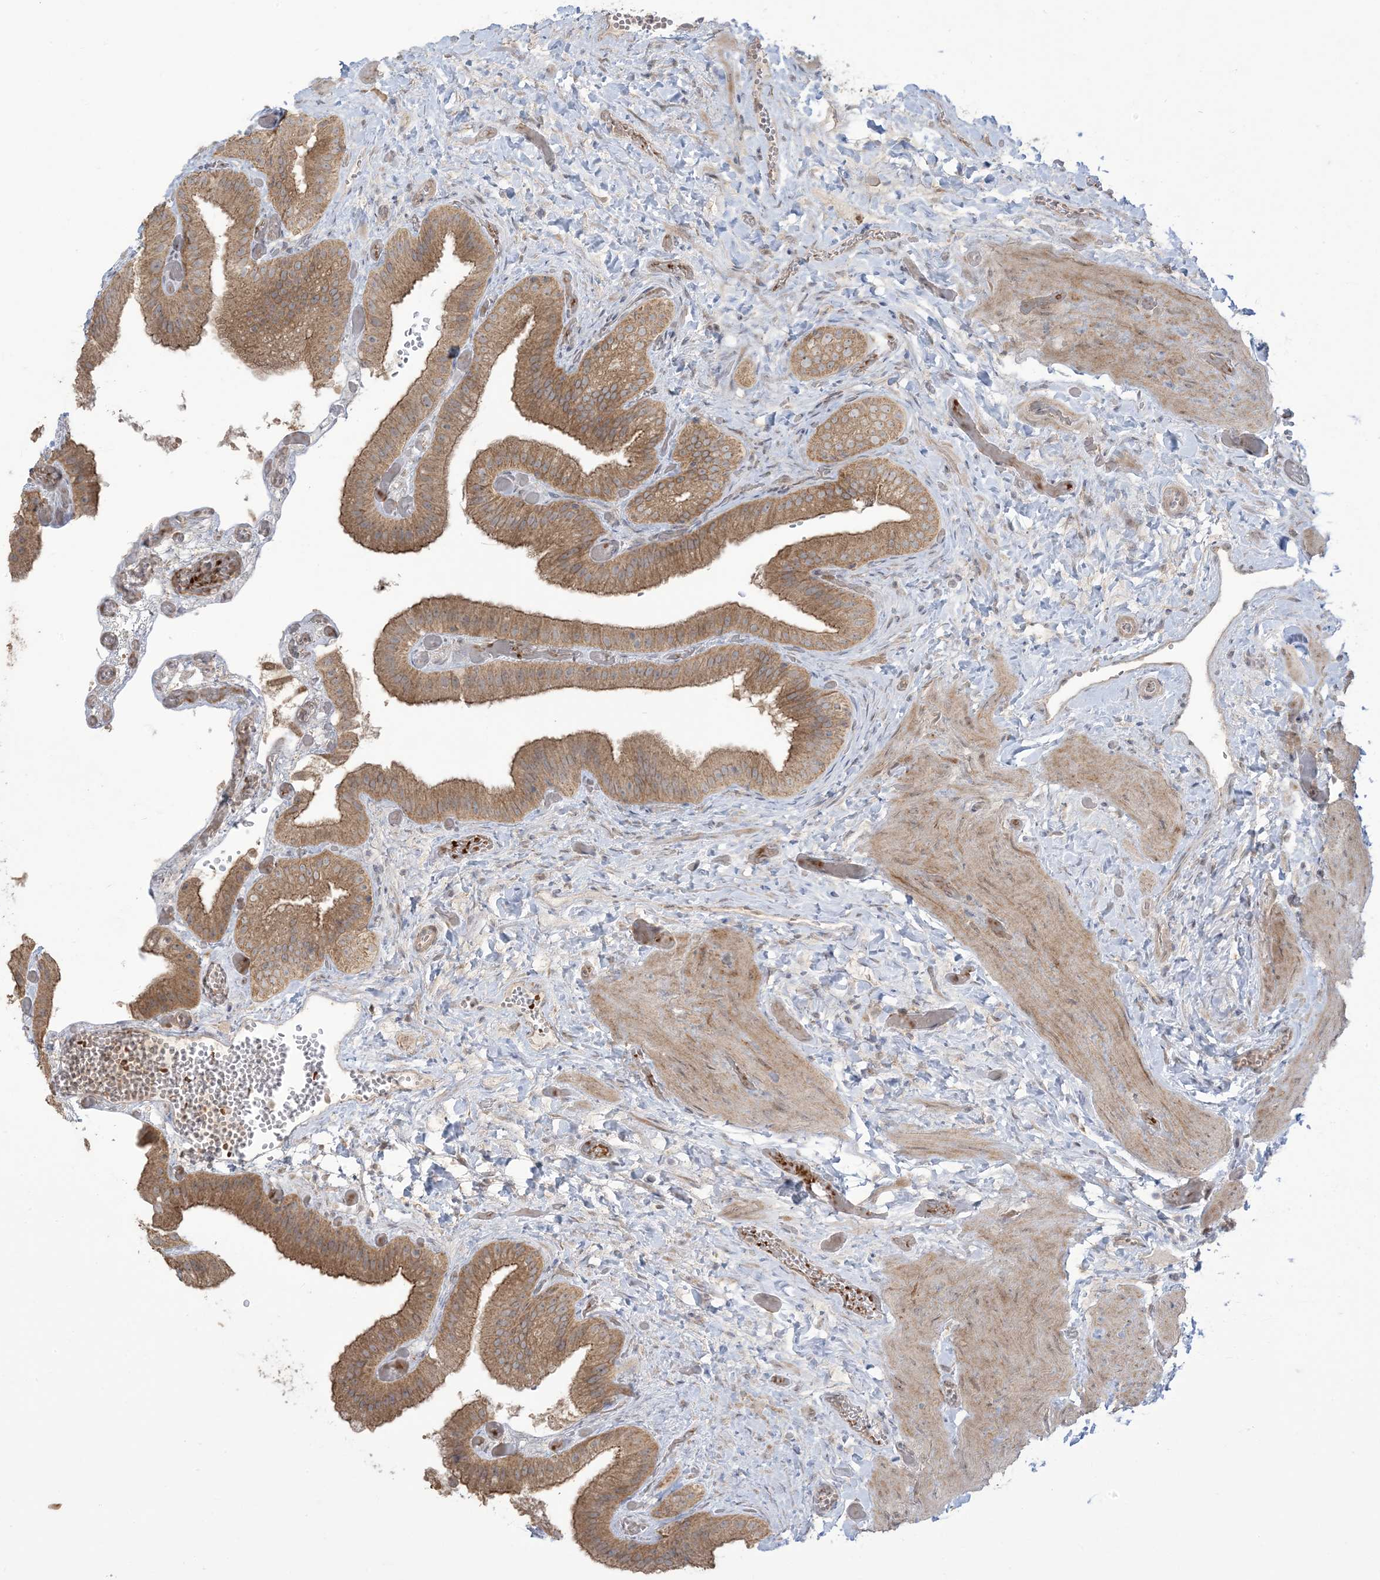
{"staining": {"intensity": "moderate", "quantity": ">75%", "location": "cytoplasmic/membranous"}, "tissue": "gallbladder", "cell_type": "Glandular cells", "image_type": "normal", "snomed": [{"axis": "morphology", "description": "Normal tissue, NOS"}, {"axis": "topography", "description": "Gallbladder"}], "caption": "Immunohistochemistry (IHC) histopathology image of benign gallbladder: human gallbladder stained using immunohistochemistry shows medium levels of moderate protein expression localized specifically in the cytoplasmic/membranous of glandular cells, appearing as a cytoplasmic/membranous brown color.", "gene": "KLHL18", "patient": {"sex": "female", "age": 64}}